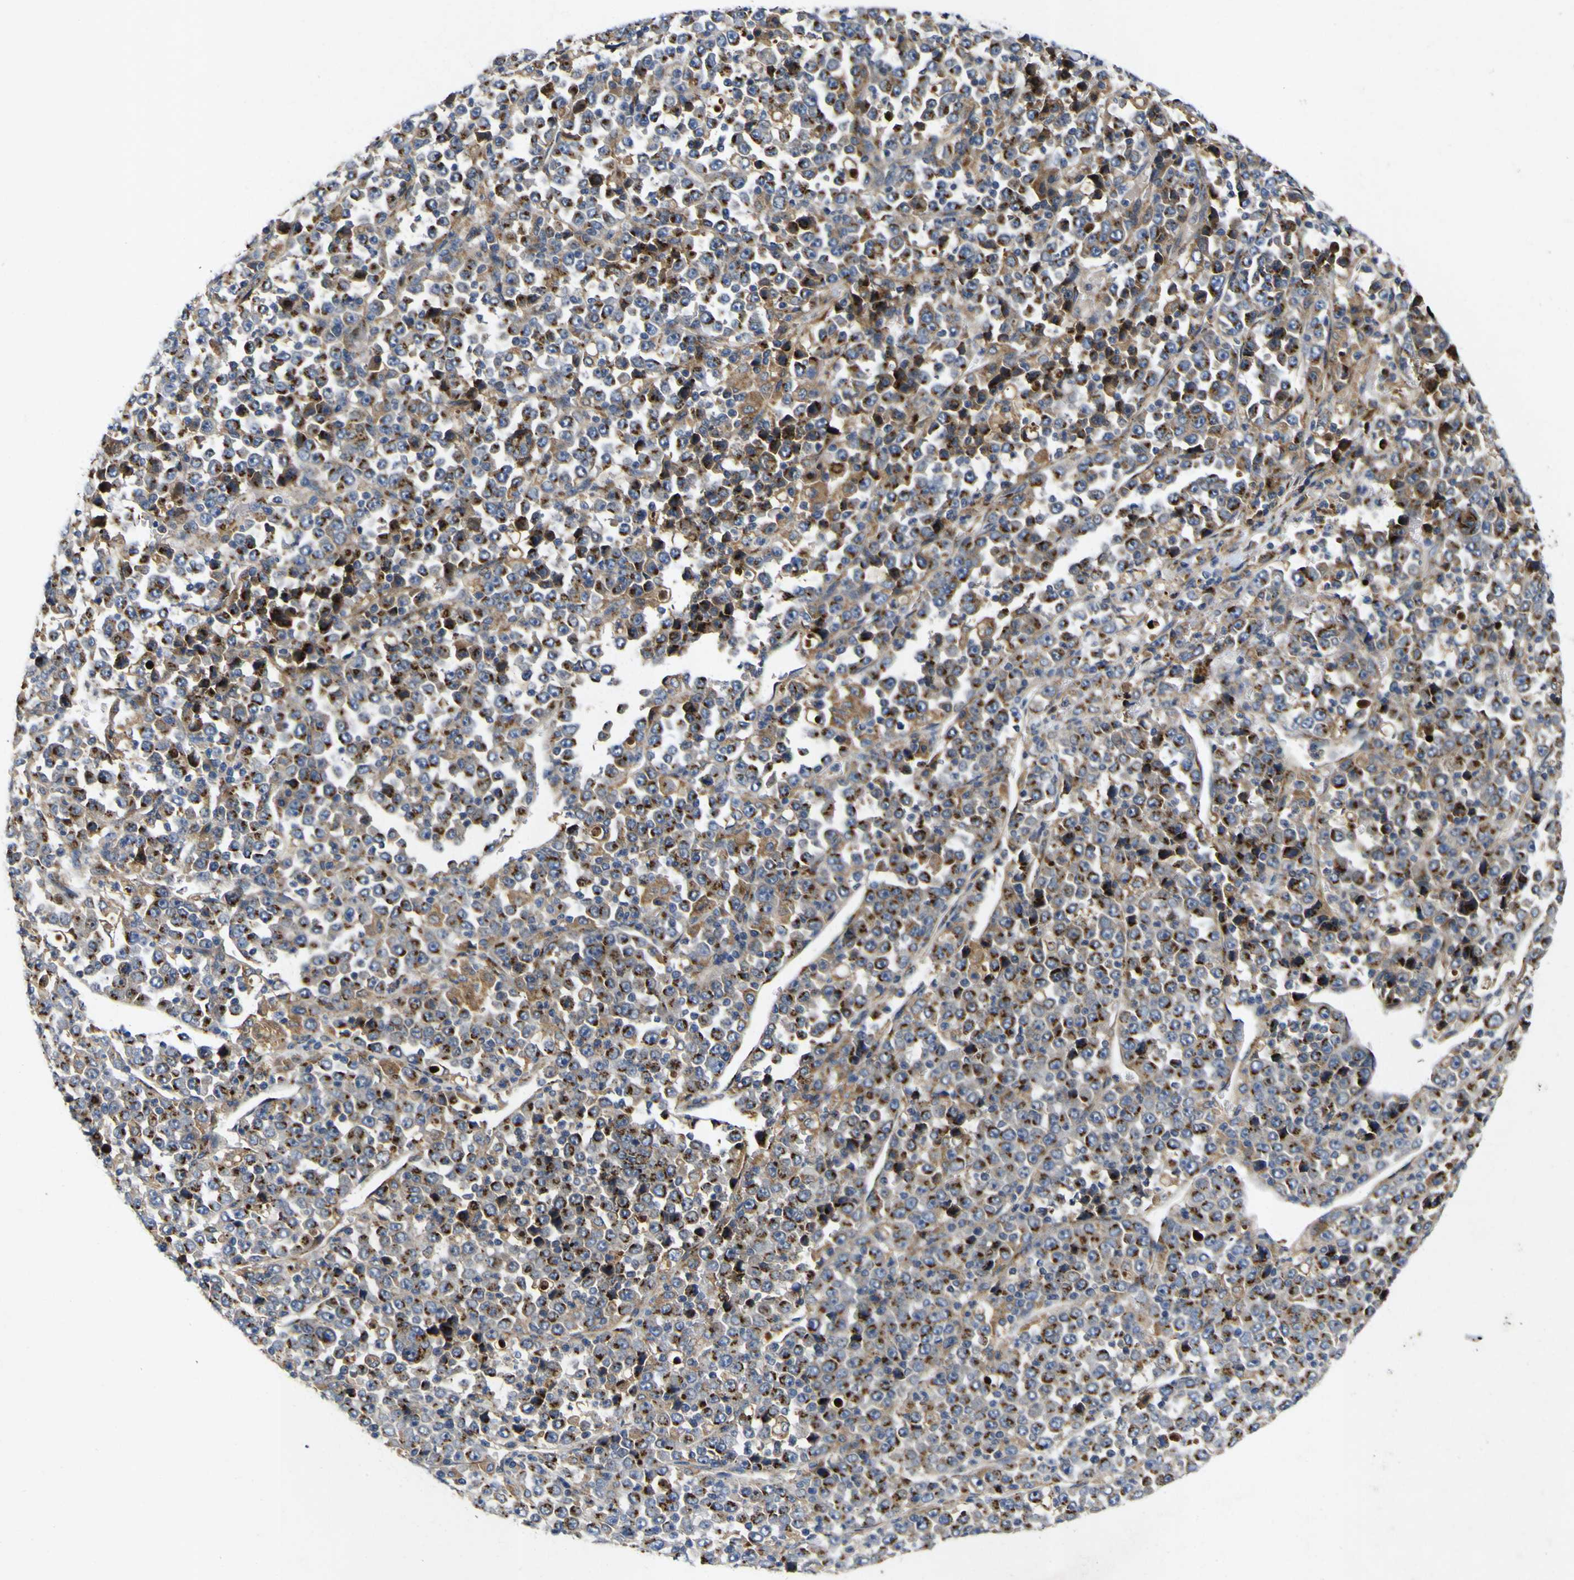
{"staining": {"intensity": "strong", "quantity": ">75%", "location": "cytoplasmic/membranous"}, "tissue": "stomach cancer", "cell_type": "Tumor cells", "image_type": "cancer", "snomed": [{"axis": "morphology", "description": "Normal tissue, NOS"}, {"axis": "morphology", "description": "Adenocarcinoma, NOS"}, {"axis": "topography", "description": "Stomach, upper"}, {"axis": "topography", "description": "Stomach"}], "caption": "This is a histology image of immunohistochemistry staining of stomach cancer, which shows strong staining in the cytoplasmic/membranous of tumor cells.", "gene": "COA1", "patient": {"sex": "male", "age": 59}}